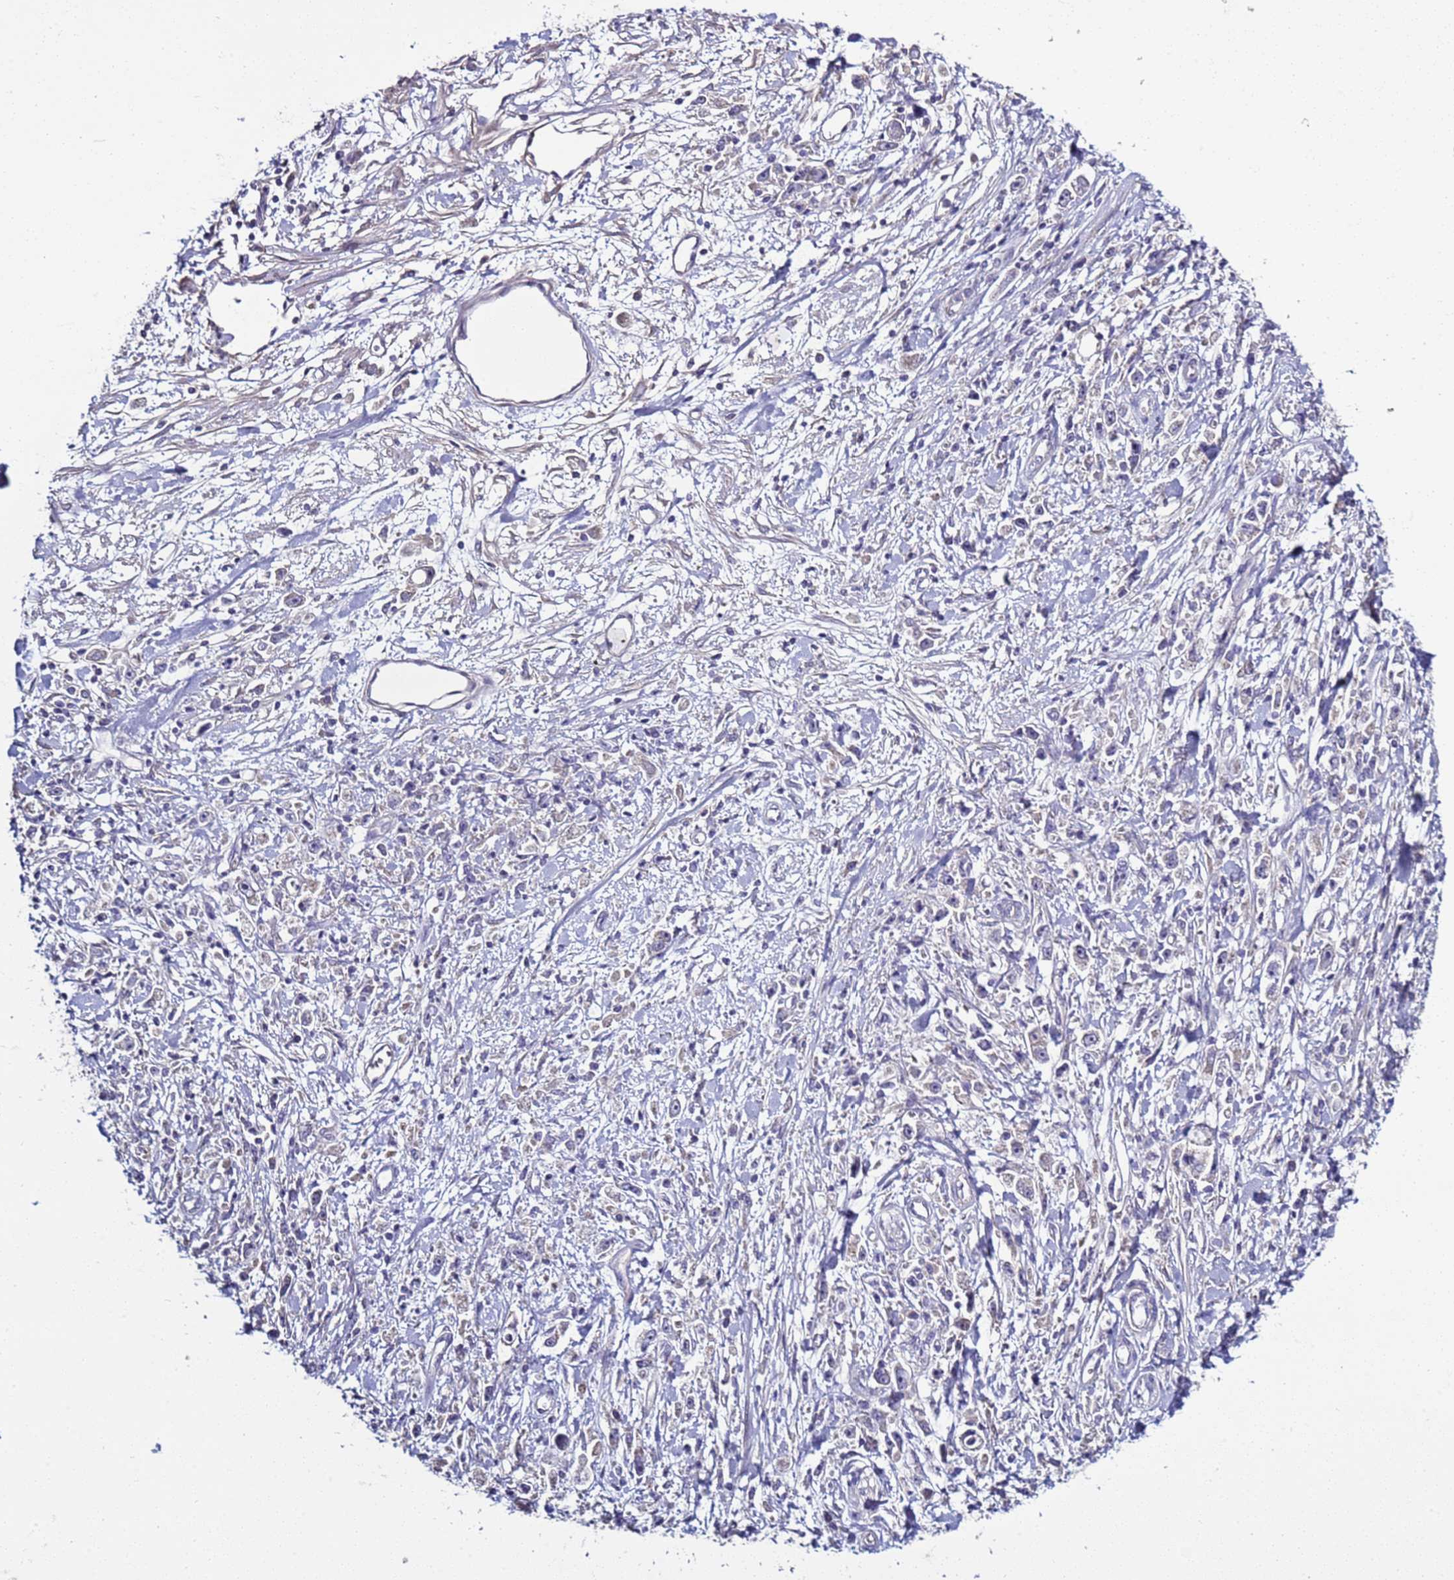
{"staining": {"intensity": "negative", "quantity": "none", "location": "none"}, "tissue": "stomach cancer", "cell_type": "Tumor cells", "image_type": "cancer", "snomed": [{"axis": "morphology", "description": "Adenocarcinoma, NOS"}, {"axis": "topography", "description": "Stomach"}], "caption": "High magnification brightfield microscopy of stomach adenocarcinoma stained with DAB (brown) and counterstained with hematoxylin (blue): tumor cells show no significant positivity.", "gene": "RABL2B", "patient": {"sex": "female", "age": 59}}